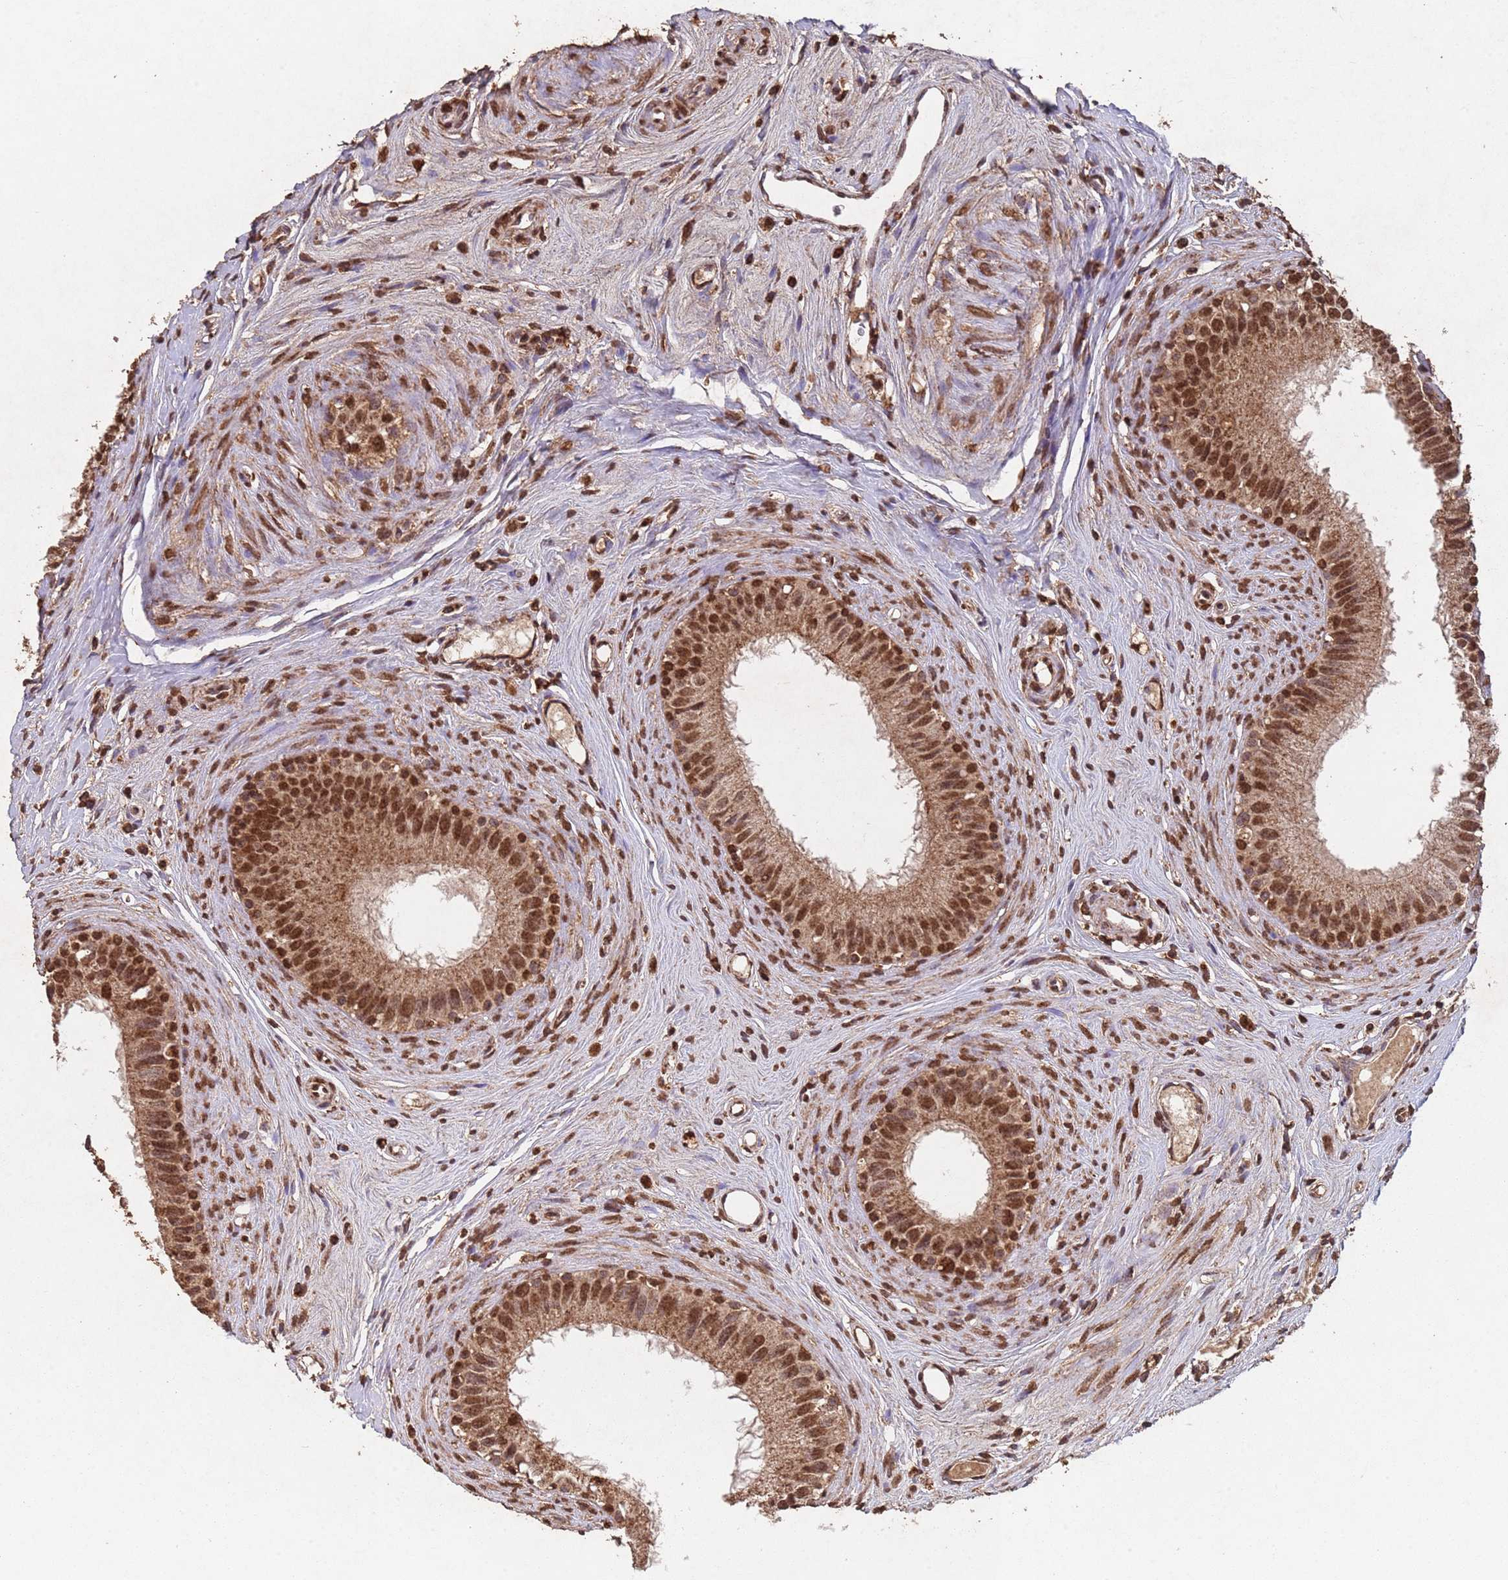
{"staining": {"intensity": "strong", "quantity": ">75%", "location": "cytoplasmic/membranous,nuclear"}, "tissue": "epididymis", "cell_type": "Glandular cells", "image_type": "normal", "snomed": [{"axis": "morphology", "description": "Normal tissue, NOS"}, {"axis": "topography", "description": "Epididymis"}], "caption": "Protein expression analysis of benign human epididymis reveals strong cytoplasmic/membranous,nuclear expression in approximately >75% of glandular cells. The protein is shown in brown color, while the nuclei are stained blue.", "gene": "HDAC10", "patient": {"sex": "male", "age": 80}}